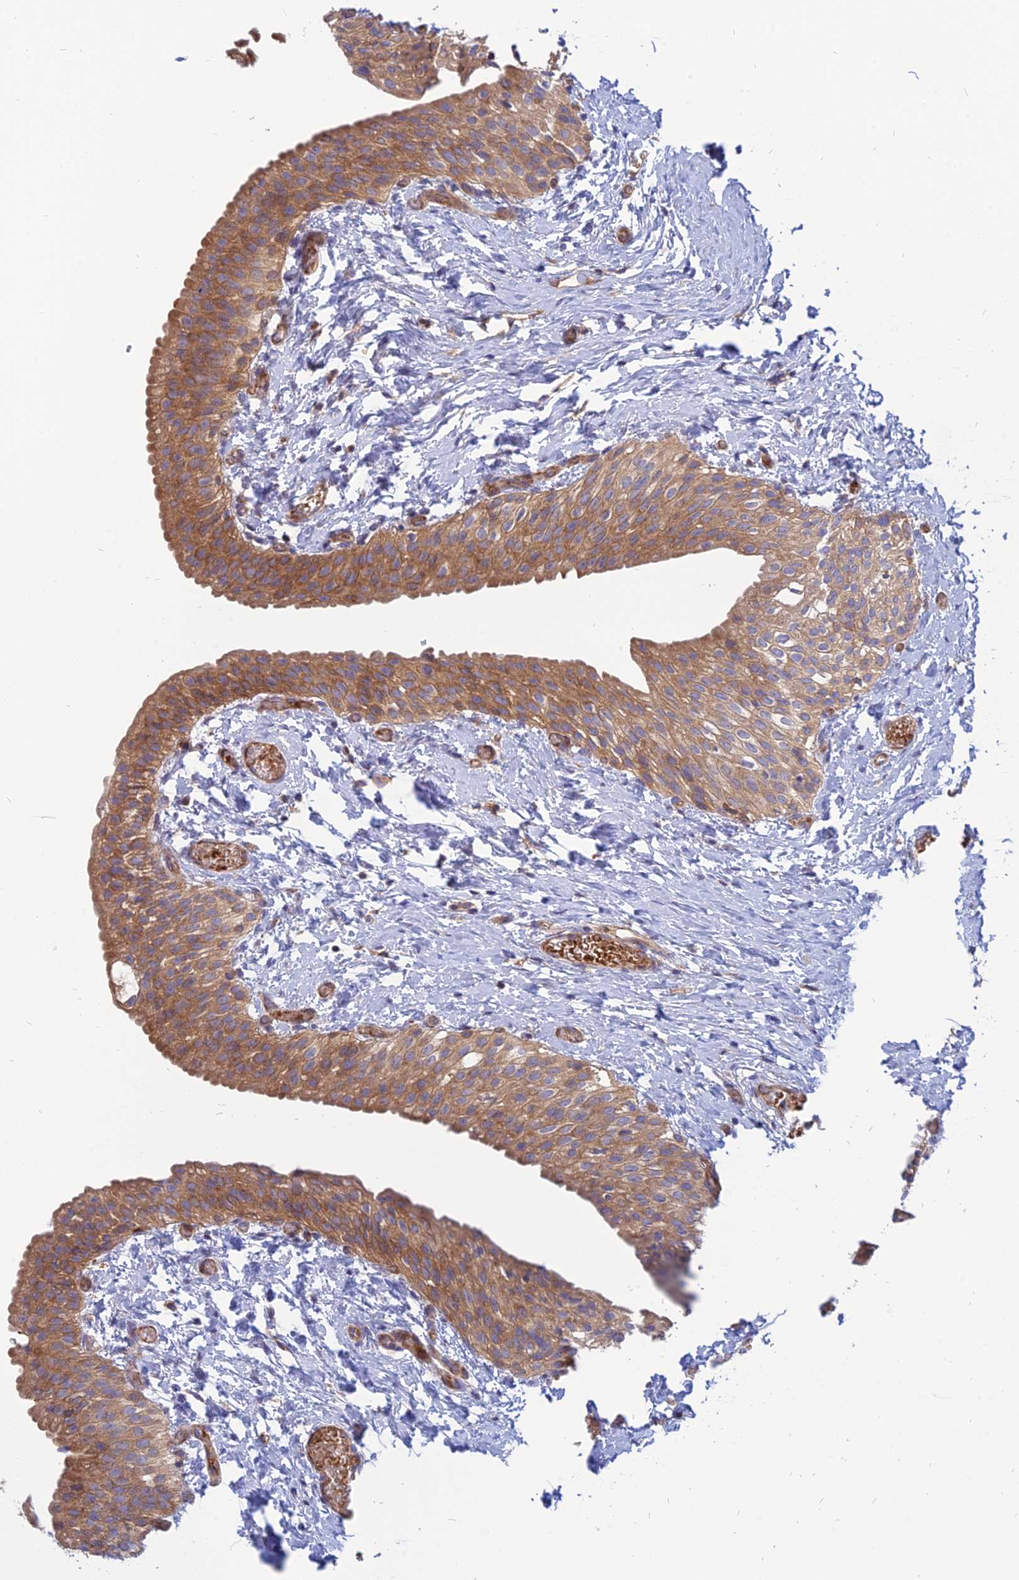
{"staining": {"intensity": "moderate", "quantity": ">75%", "location": "cytoplasmic/membranous"}, "tissue": "urinary bladder", "cell_type": "Urothelial cells", "image_type": "normal", "snomed": [{"axis": "morphology", "description": "Normal tissue, NOS"}, {"axis": "topography", "description": "Urinary bladder"}], "caption": "Moderate cytoplasmic/membranous expression is present in approximately >75% of urothelial cells in unremarkable urinary bladder.", "gene": "PHKA2", "patient": {"sex": "male", "age": 1}}